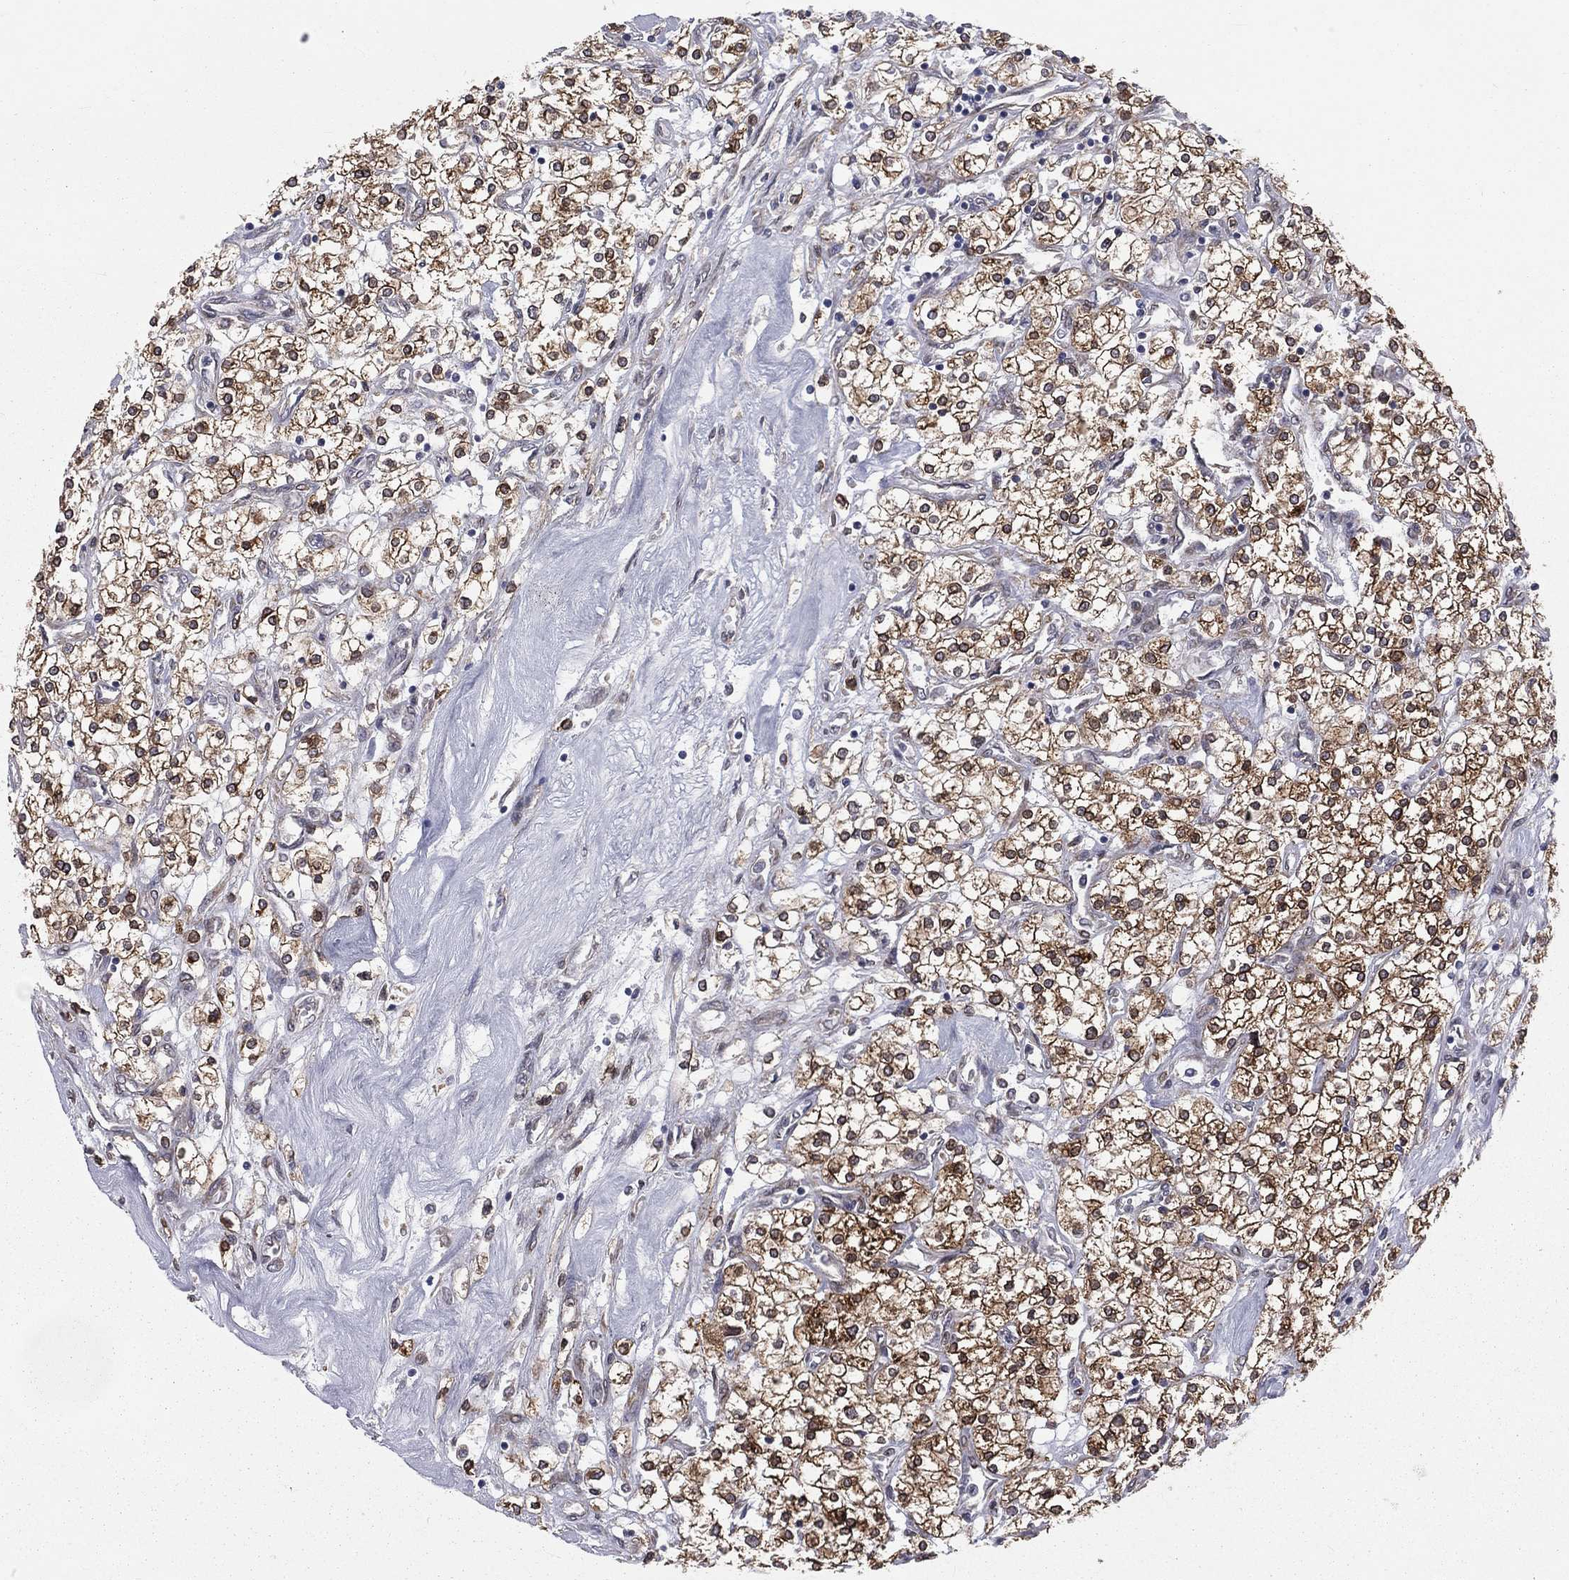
{"staining": {"intensity": "strong", "quantity": ">75%", "location": "cytoplasmic/membranous"}, "tissue": "renal cancer", "cell_type": "Tumor cells", "image_type": "cancer", "snomed": [{"axis": "morphology", "description": "Adenocarcinoma, NOS"}, {"axis": "topography", "description": "Kidney"}], "caption": "Tumor cells reveal strong cytoplasmic/membranous expression in about >75% of cells in renal adenocarcinoma.", "gene": "PGRMC1", "patient": {"sex": "male", "age": 80}}